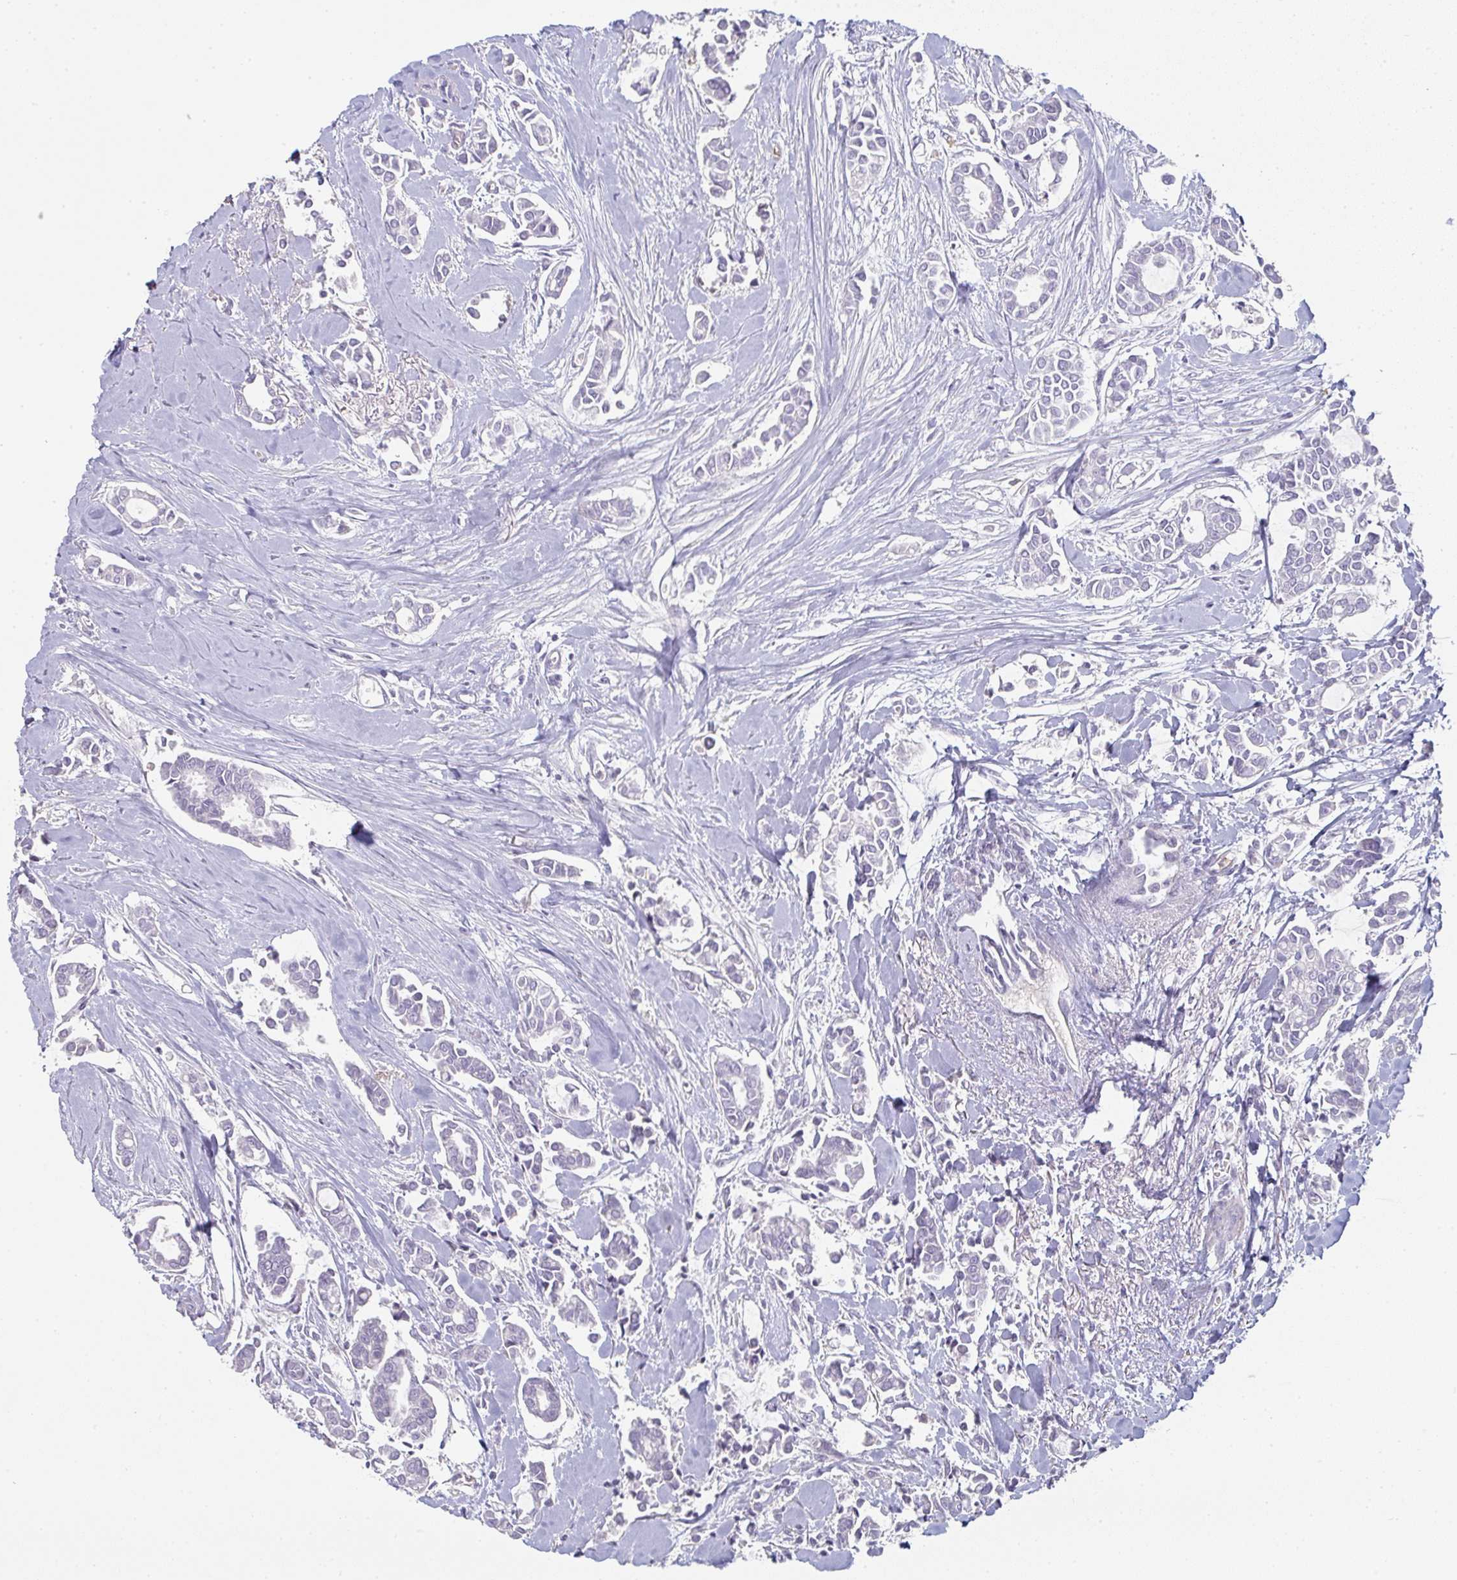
{"staining": {"intensity": "negative", "quantity": "none", "location": "none"}, "tissue": "breast cancer", "cell_type": "Tumor cells", "image_type": "cancer", "snomed": [{"axis": "morphology", "description": "Duct carcinoma"}, {"axis": "topography", "description": "Breast"}], "caption": "Tumor cells are negative for protein expression in human invasive ductal carcinoma (breast).", "gene": "A1CF", "patient": {"sex": "female", "age": 84}}